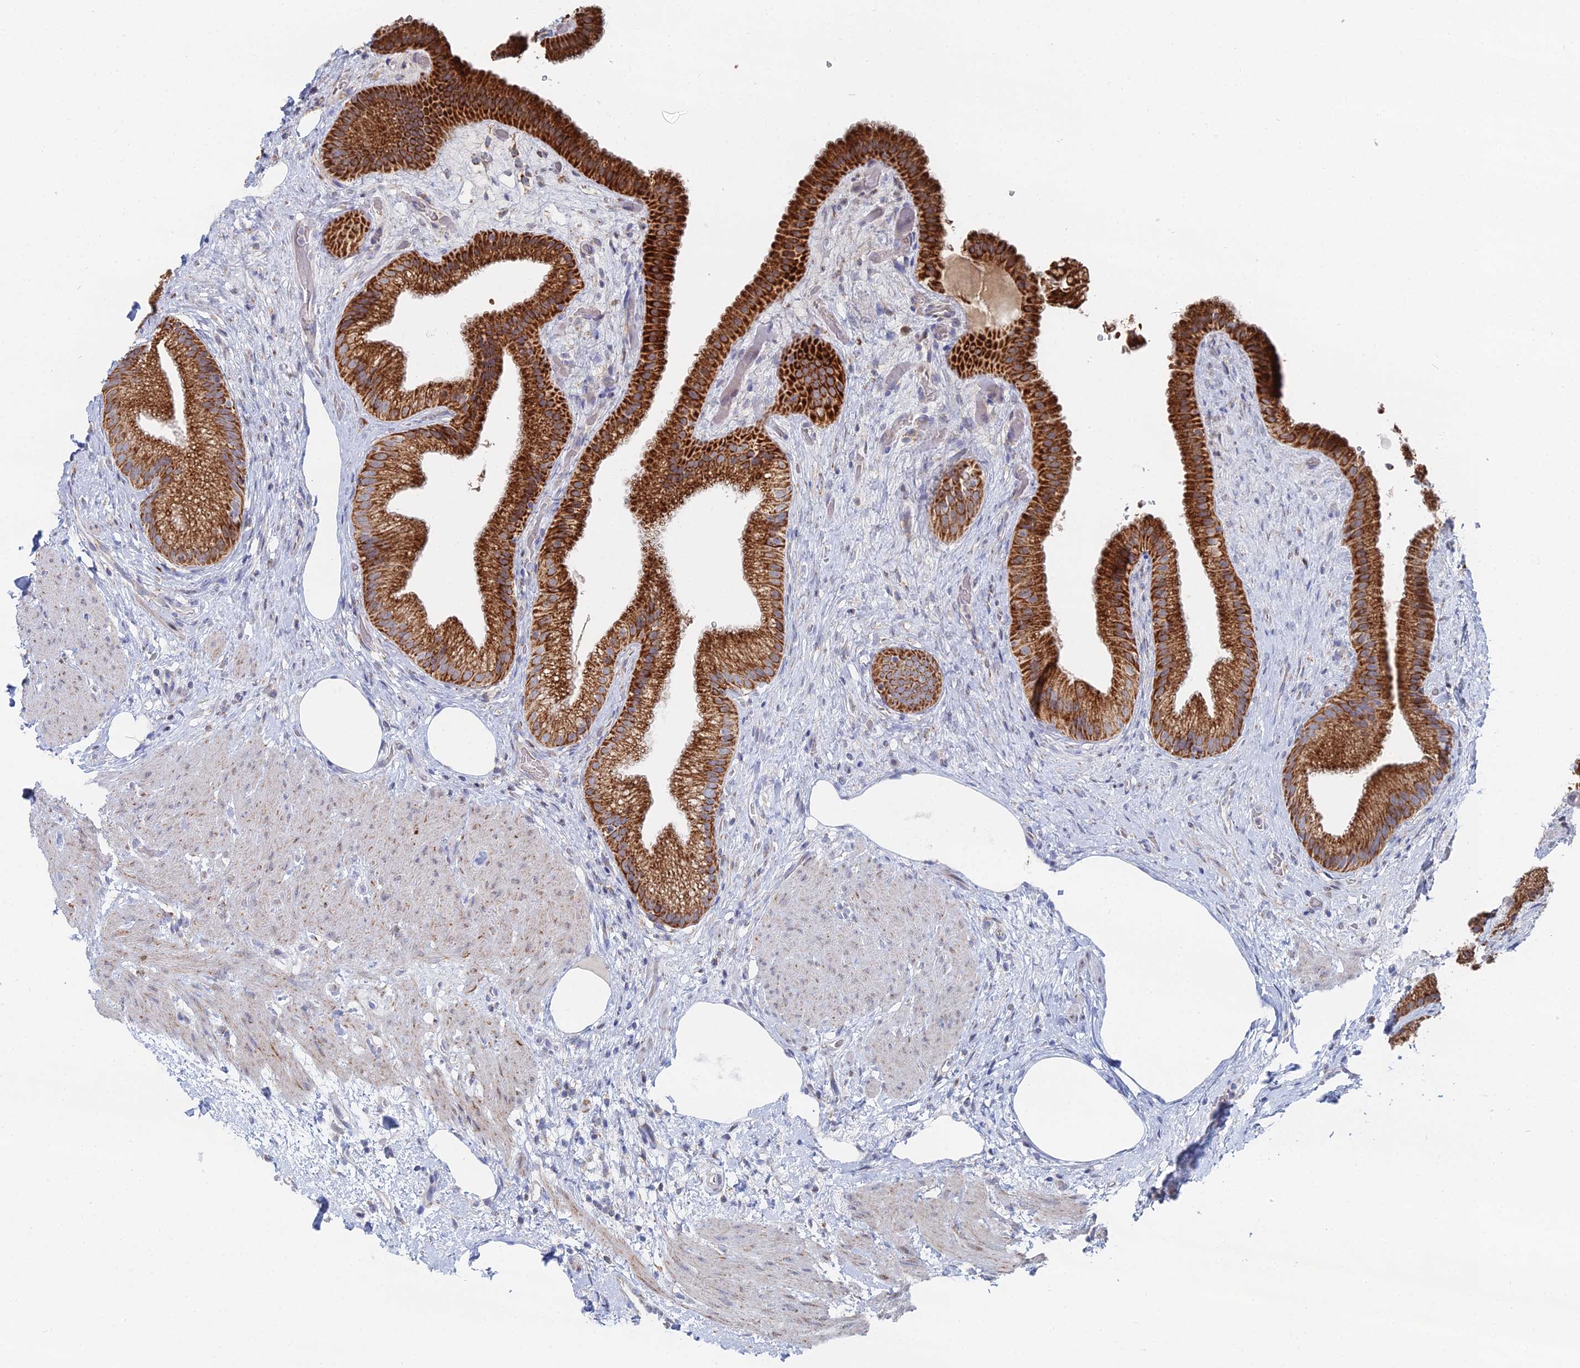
{"staining": {"intensity": "strong", "quantity": ">75%", "location": "cytoplasmic/membranous"}, "tissue": "gallbladder", "cell_type": "Glandular cells", "image_type": "normal", "snomed": [{"axis": "morphology", "description": "Normal tissue, NOS"}, {"axis": "morphology", "description": "Inflammation, NOS"}, {"axis": "topography", "description": "Gallbladder"}], "caption": "Brown immunohistochemical staining in benign gallbladder demonstrates strong cytoplasmic/membranous expression in approximately >75% of glandular cells.", "gene": "MPC1", "patient": {"sex": "male", "age": 51}}